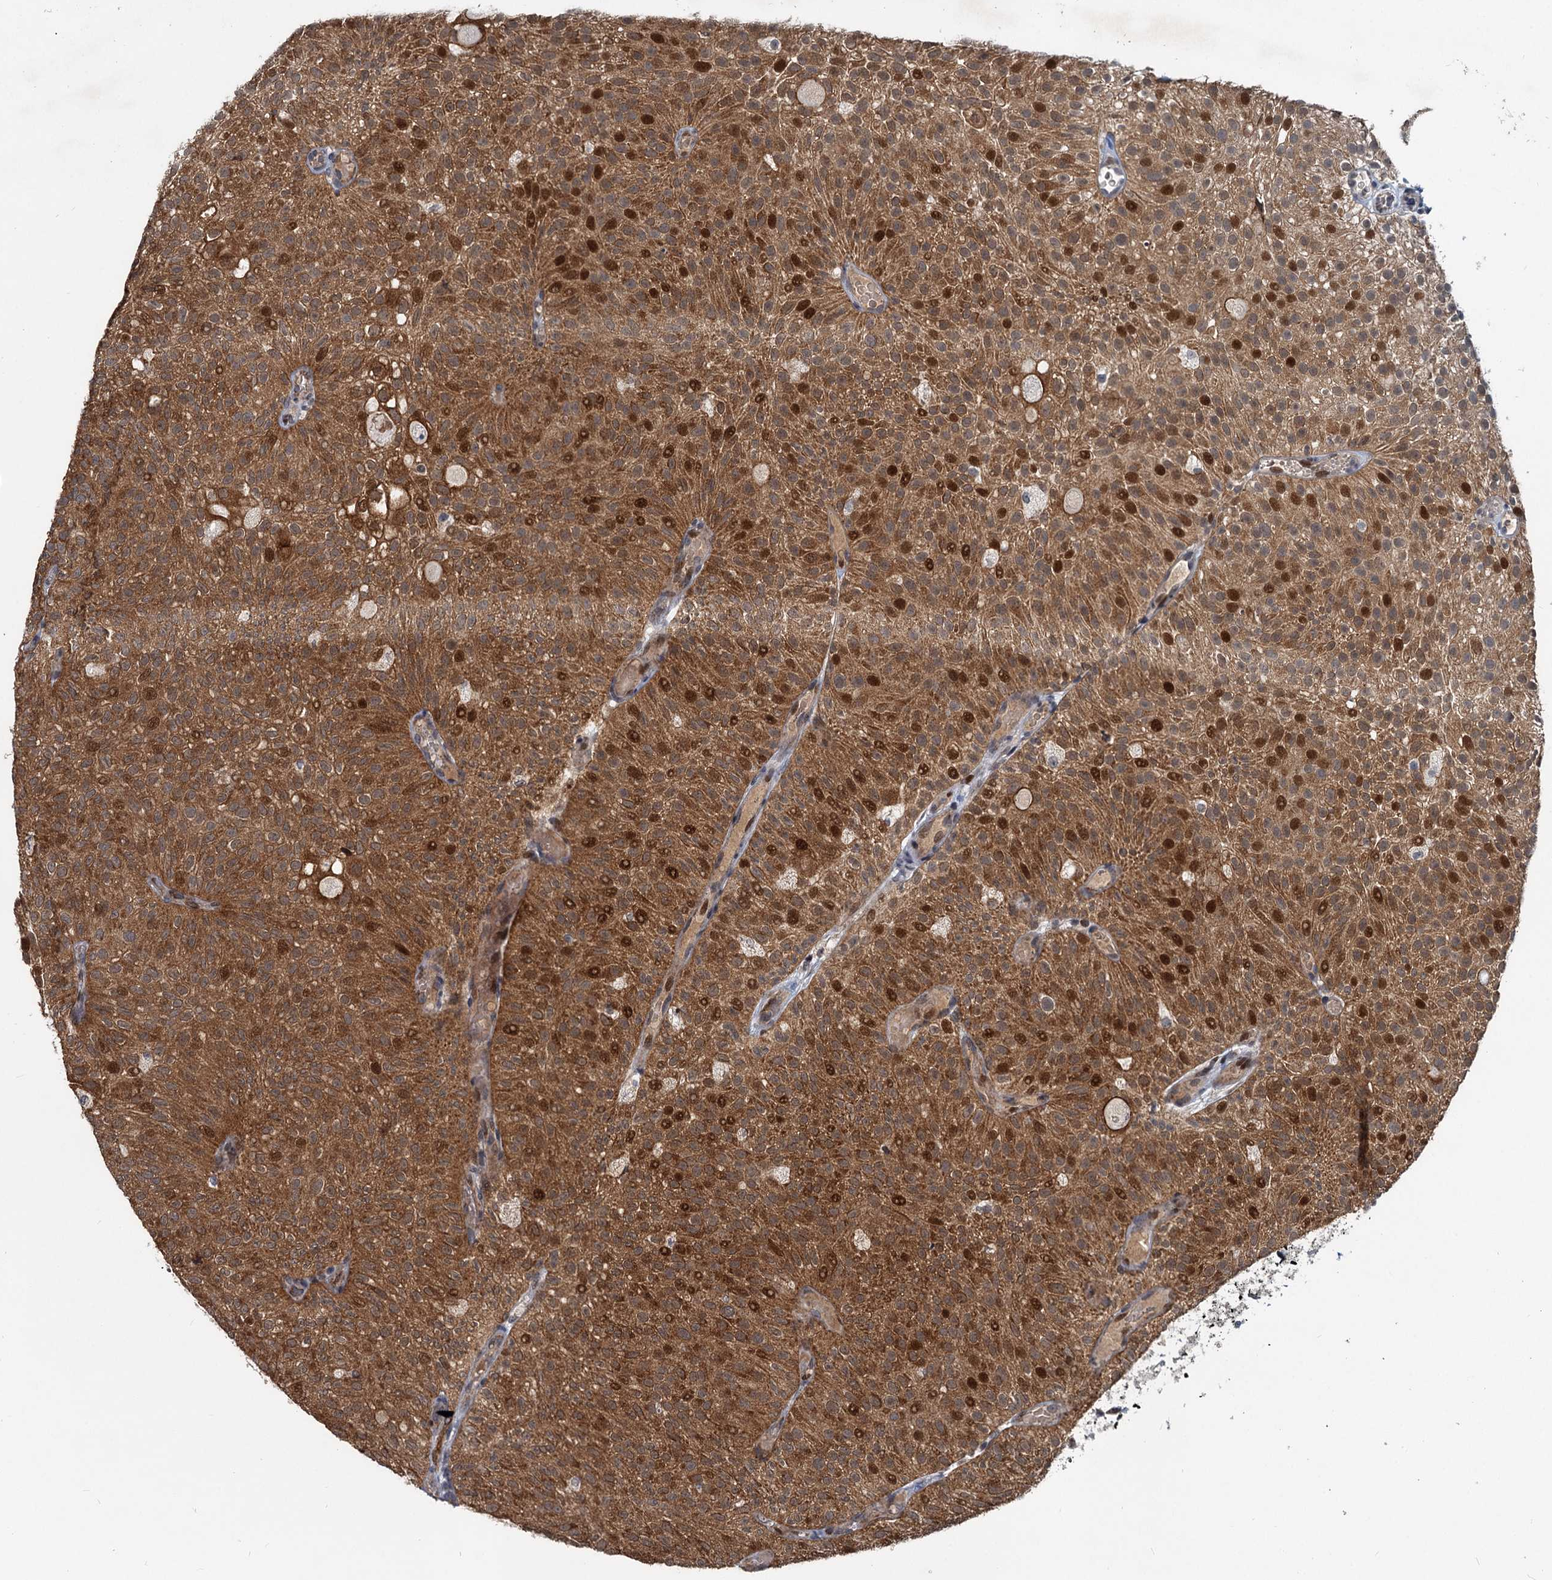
{"staining": {"intensity": "strong", "quantity": ">75%", "location": "cytoplasmic/membranous,nuclear"}, "tissue": "urothelial cancer", "cell_type": "Tumor cells", "image_type": "cancer", "snomed": [{"axis": "morphology", "description": "Urothelial carcinoma, Low grade"}, {"axis": "topography", "description": "Urinary bladder"}], "caption": "DAB (3,3'-diaminobenzidine) immunohistochemical staining of urothelial cancer demonstrates strong cytoplasmic/membranous and nuclear protein positivity in approximately >75% of tumor cells. The protein of interest is stained brown, and the nuclei are stained in blue (DAB IHC with brightfield microscopy, high magnification).", "gene": "RITA1", "patient": {"sex": "male", "age": 78}}